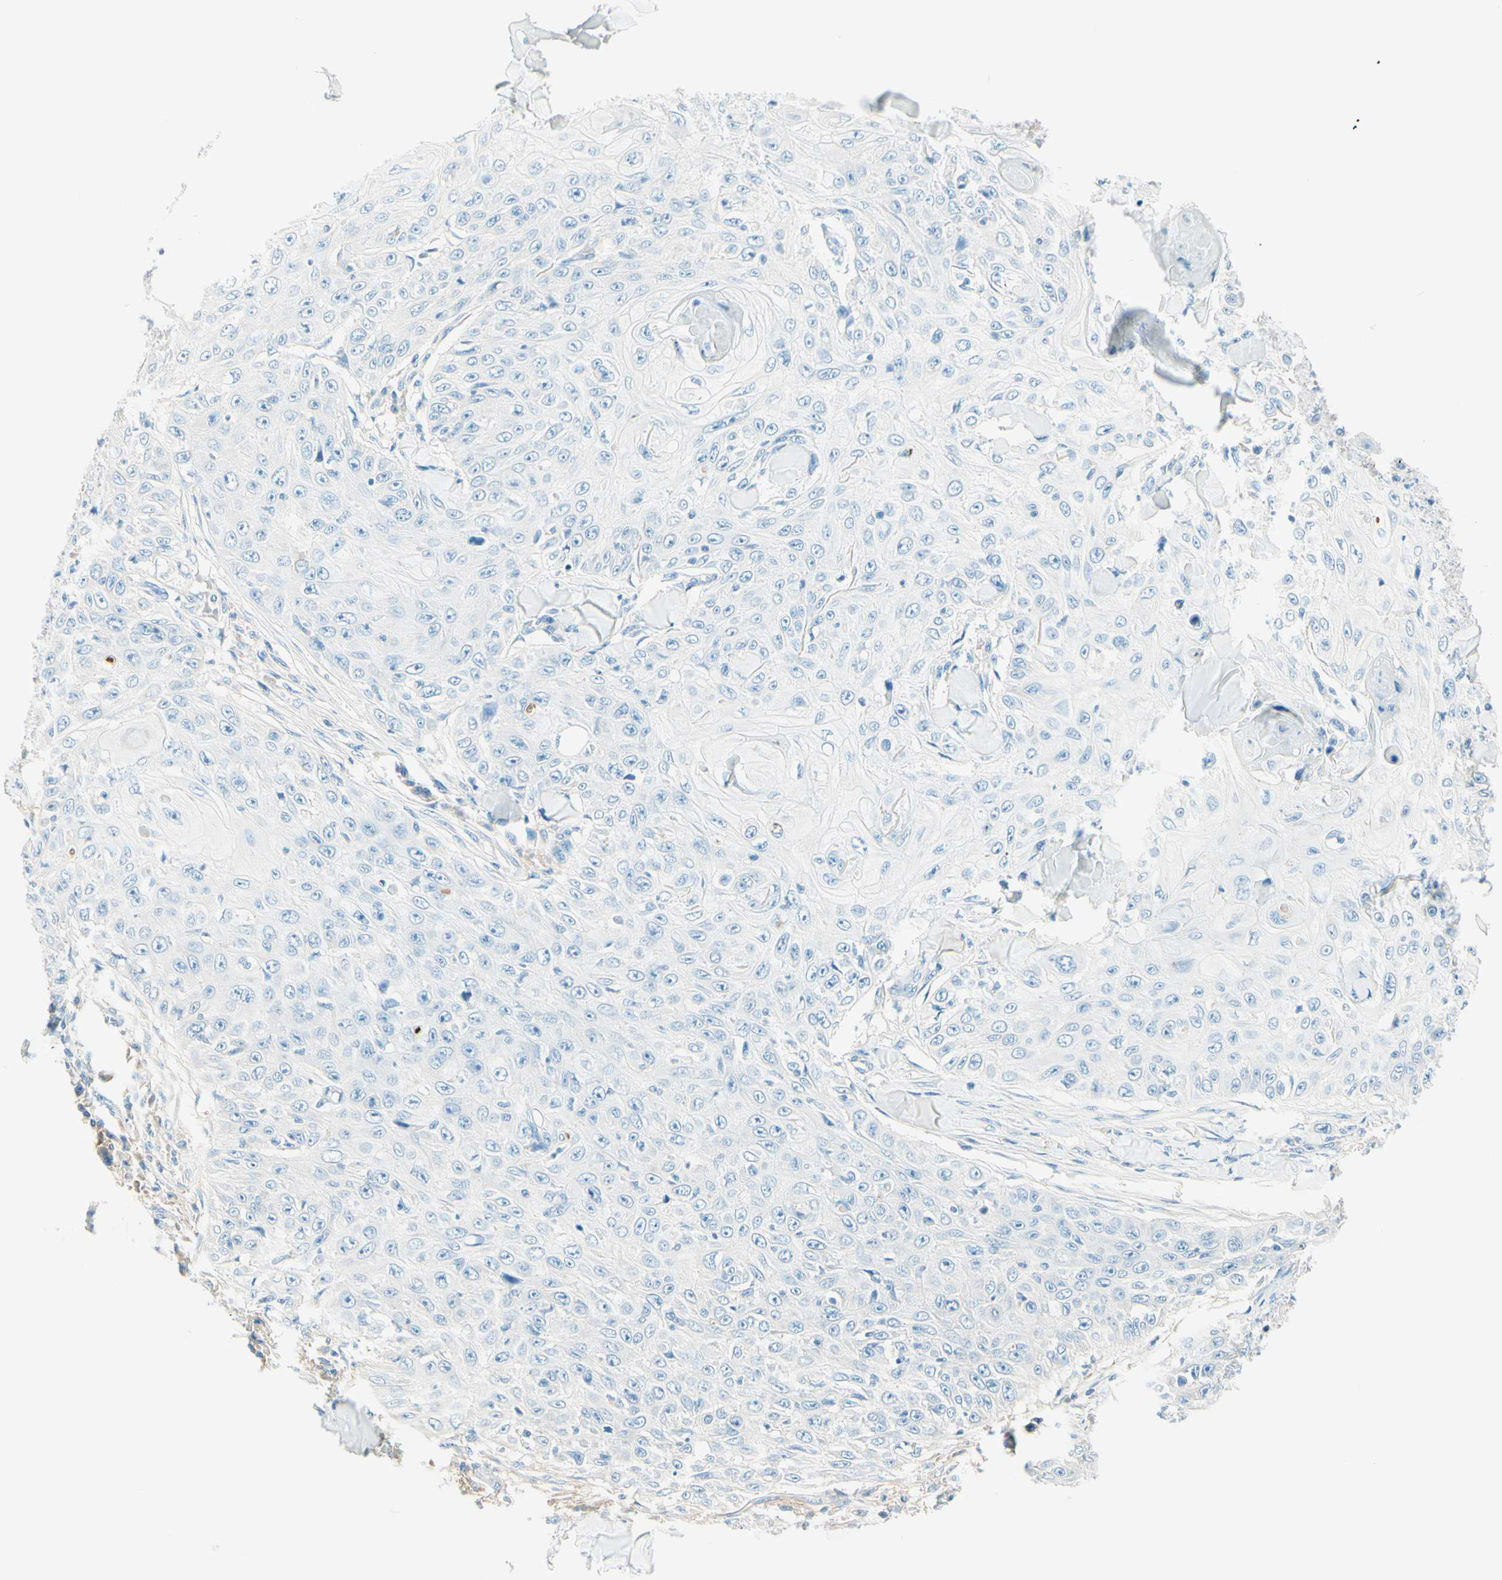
{"staining": {"intensity": "negative", "quantity": "none", "location": "none"}, "tissue": "skin cancer", "cell_type": "Tumor cells", "image_type": "cancer", "snomed": [{"axis": "morphology", "description": "Squamous cell carcinoma, NOS"}, {"axis": "topography", "description": "Skin"}], "caption": "Immunohistochemistry (IHC) photomicrograph of skin cancer (squamous cell carcinoma) stained for a protein (brown), which exhibits no staining in tumor cells. (Stains: DAB (3,3'-diaminobenzidine) immunohistochemistry (IHC) with hematoxylin counter stain, Microscopy: brightfield microscopy at high magnification).", "gene": "NCBP2L", "patient": {"sex": "male", "age": 86}}